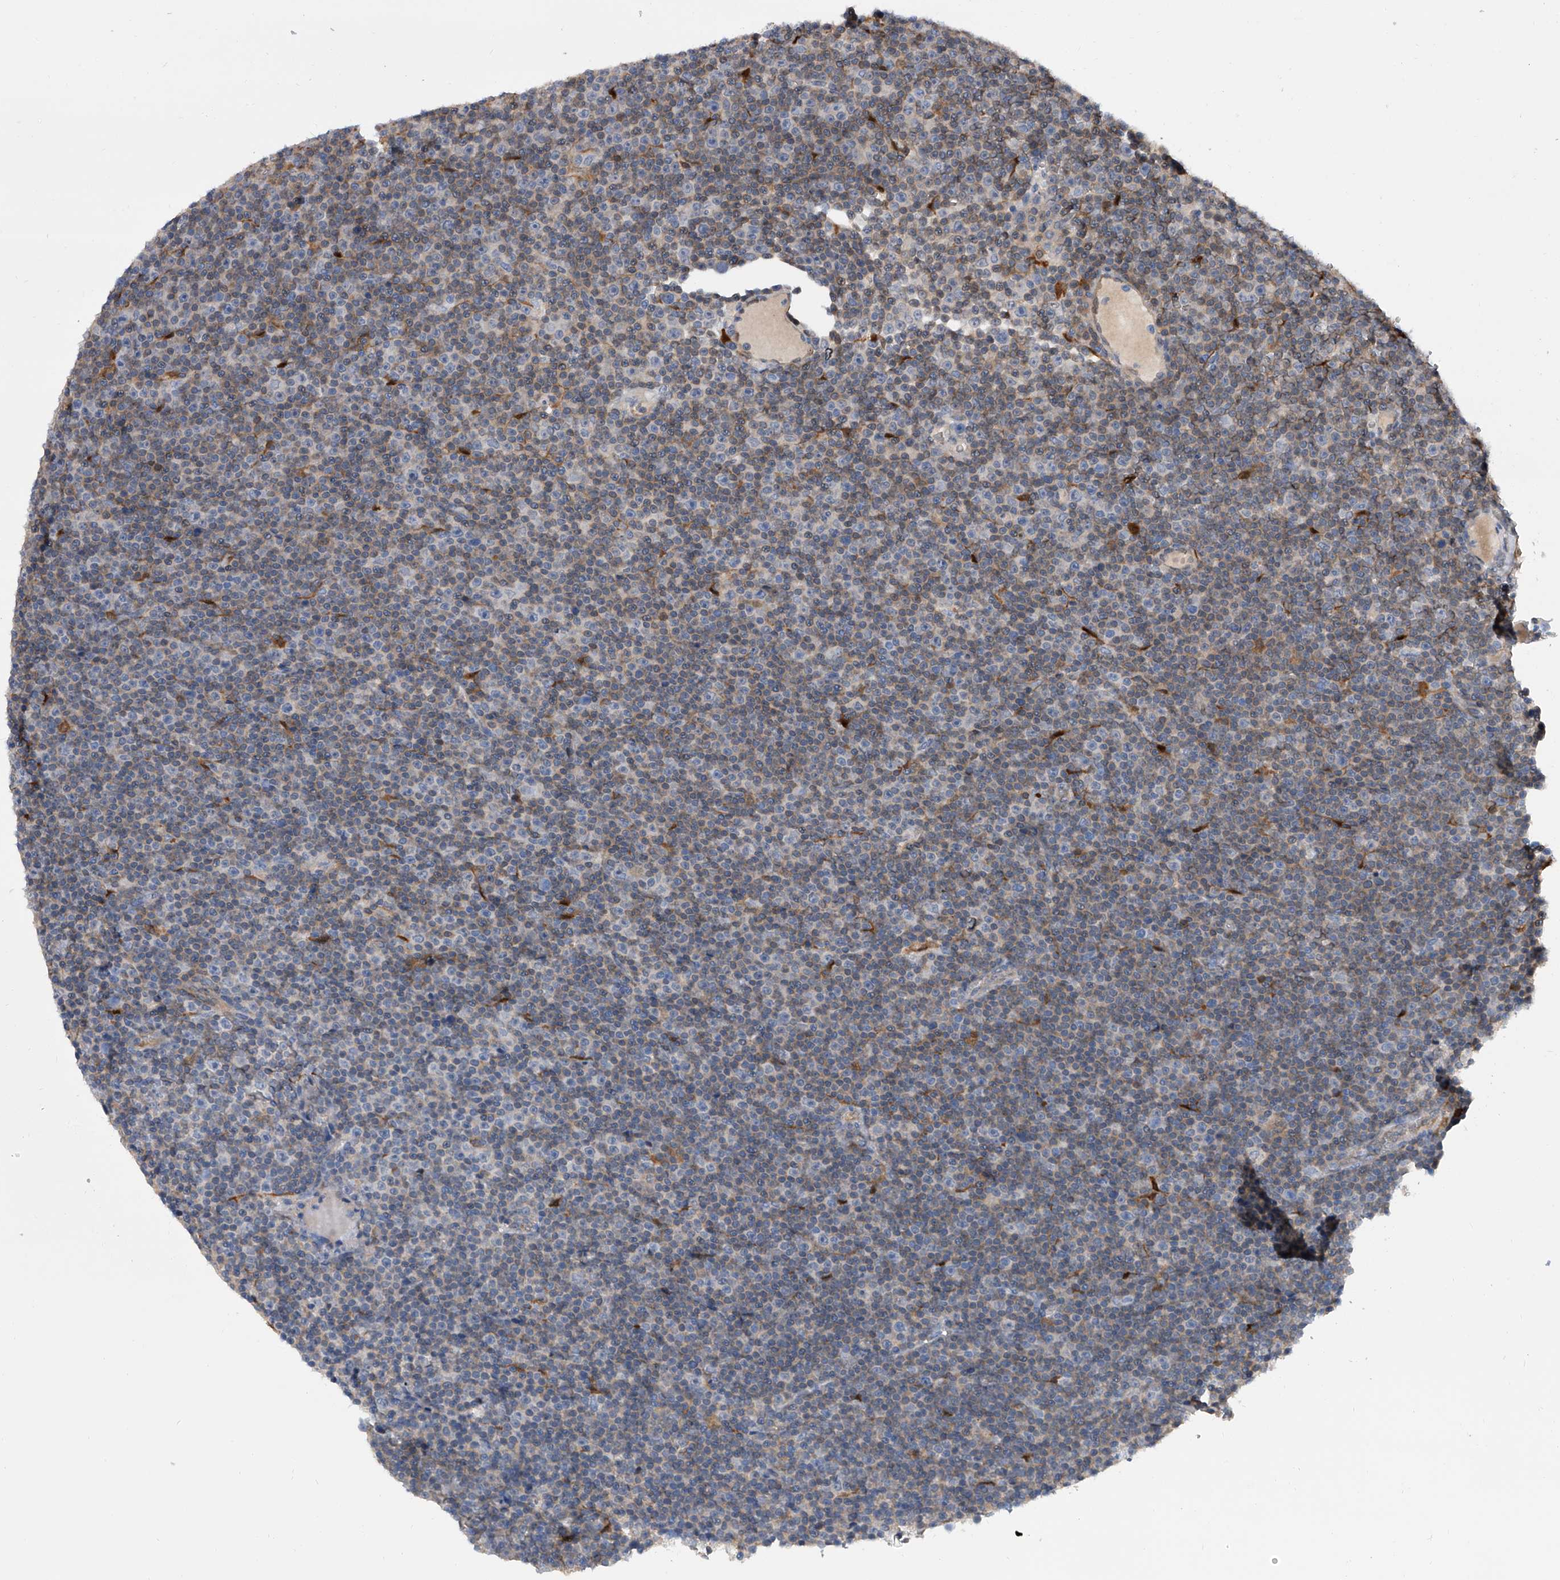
{"staining": {"intensity": "weak", "quantity": "<25%", "location": "cytoplasmic/membranous"}, "tissue": "lymphoma", "cell_type": "Tumor cells", "image_type": "cancer", "snomed": [{"axis": "morphology", "description": "Malignant lymphoma, non-Hodgkin's type, Low grade"}, {"axis": "topography", "description": "Lymph node"}], "caption": "Immunohistochemistry photomicrograph of neoplastic tissue: lymphoma stained with DAB reveals no significant protein expression in tumor cells.", "gene": "SERPINB9", "patient": {"sex": "female", "age": 67}}